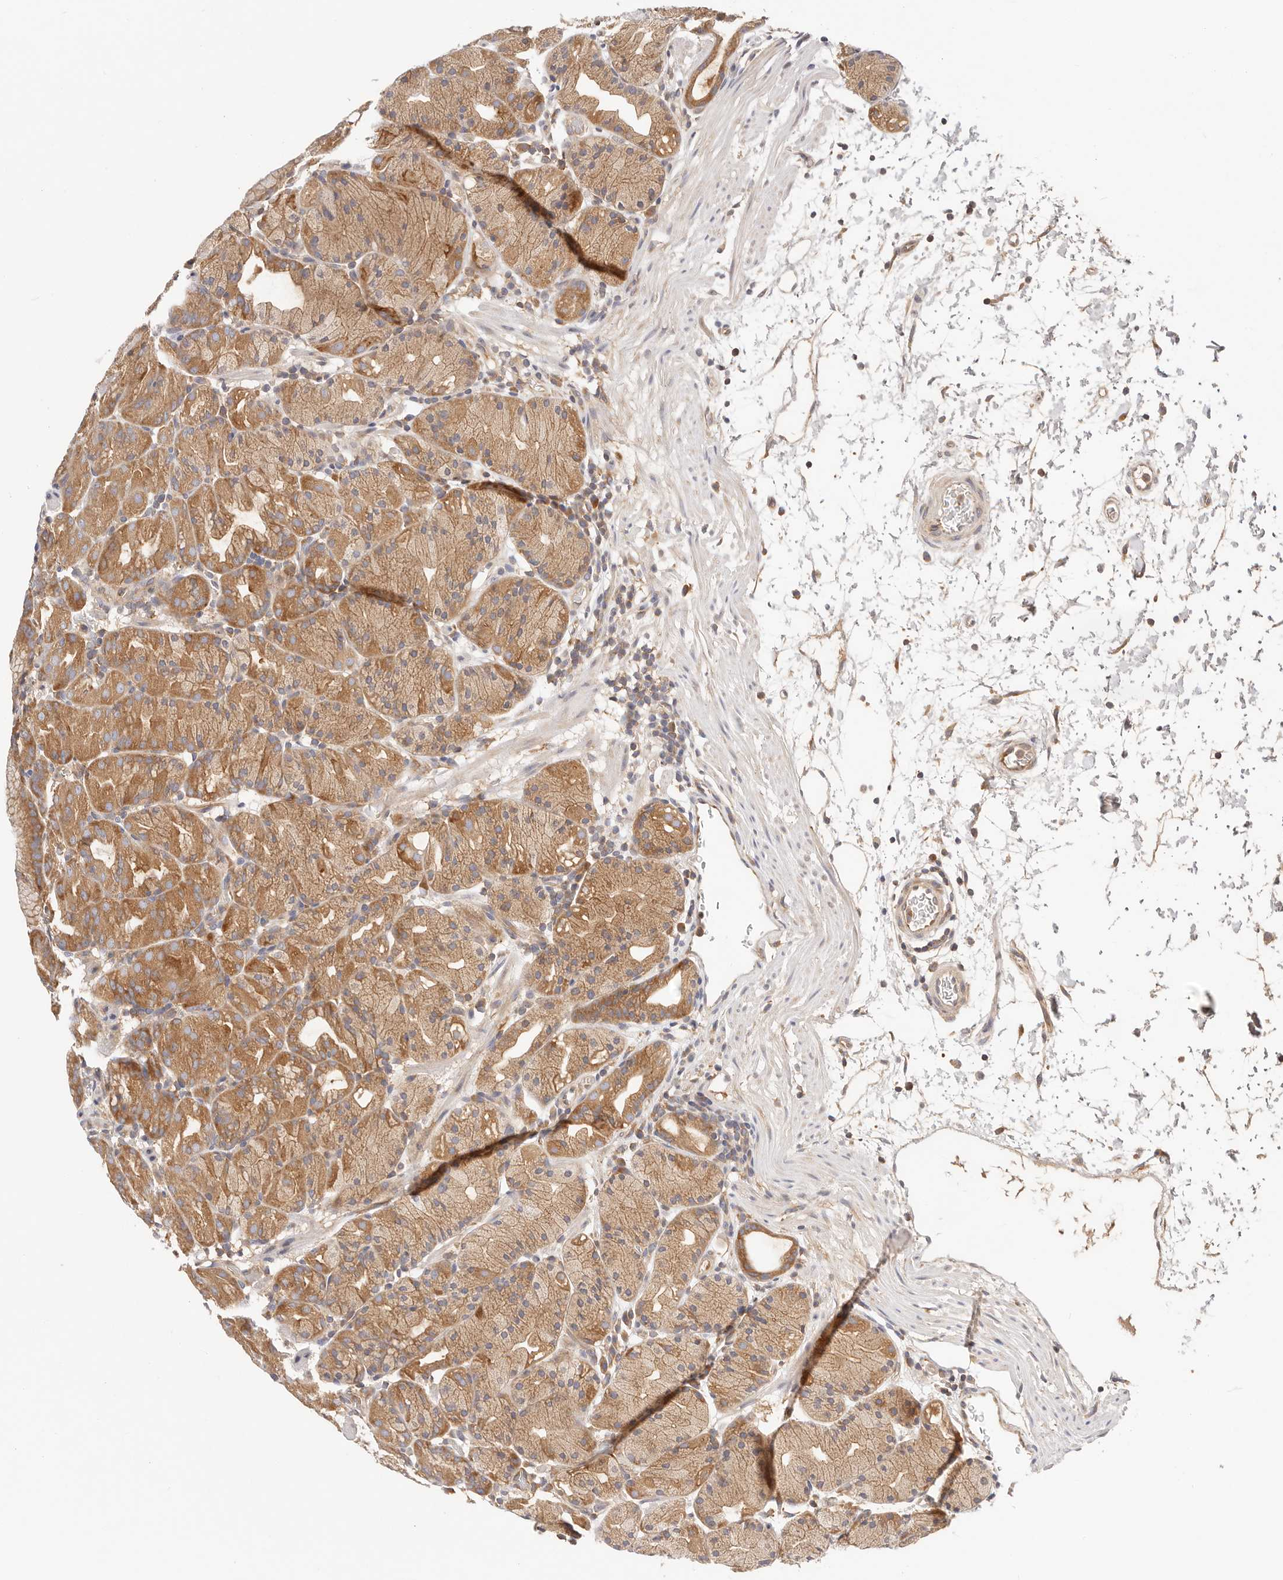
{"staining": {"intensity": "moderate", "quantity": ">75%", "location": "cytoplasmic/membranous,nuclear"}, "tissue": "stomach", "cell_type": "Glandular cells", "image_type": "normal", "snomed": [{"axis": "morphology", "description": "Normal tissue, NOS"}, {"axis": "topography", "description": "Stomach, upper"}], "caption": "Glandular cells display moderate cytoplasmic/membranous,nuclear staining in approximately >75% of cells in benign stomach.", "gene": "KCMF1", "patient": {"sex": "male", "age": 48}}